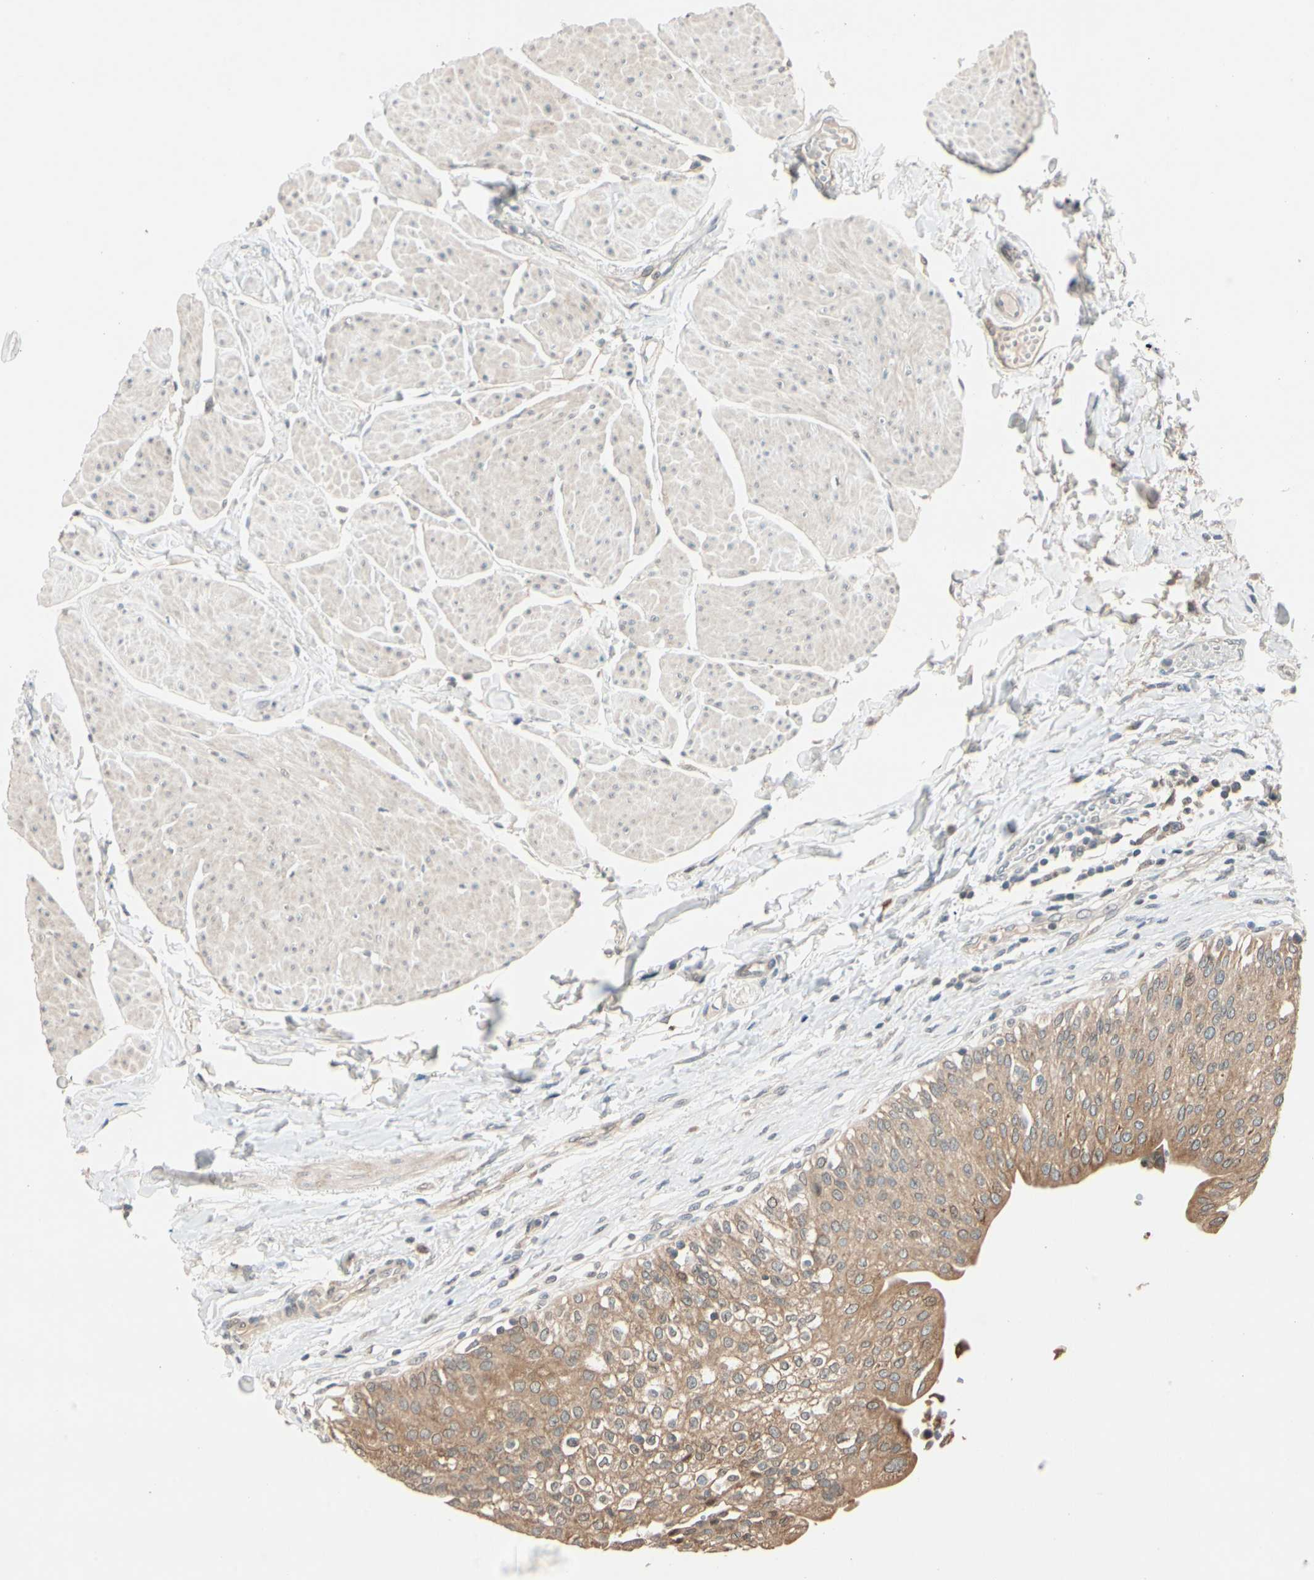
{"staining": {"intensity": "moderate", "quantity": ">75%", "location": "cytoplasmic/membranous"}, "tissue": "urinary bladder", "cell_type": "Urothelial cells", "image_type": "normal", "snomed": [{"axis": "morphology", "description": "Normal tissue, NOS"}, {"axis": "topography", "description": "Urinary bladder"}], "caption": "IHC (DAB) staining of unremarkable human urinary bladder displays moderate cytoplasmic/membranous protein positivity in approximately >75% of urothelial cells. (DAB IHC, brown staining for protein, blue staining for nuclei).", "gene": "ACSL5", "patient": {"sex": "female", "age": 80}}